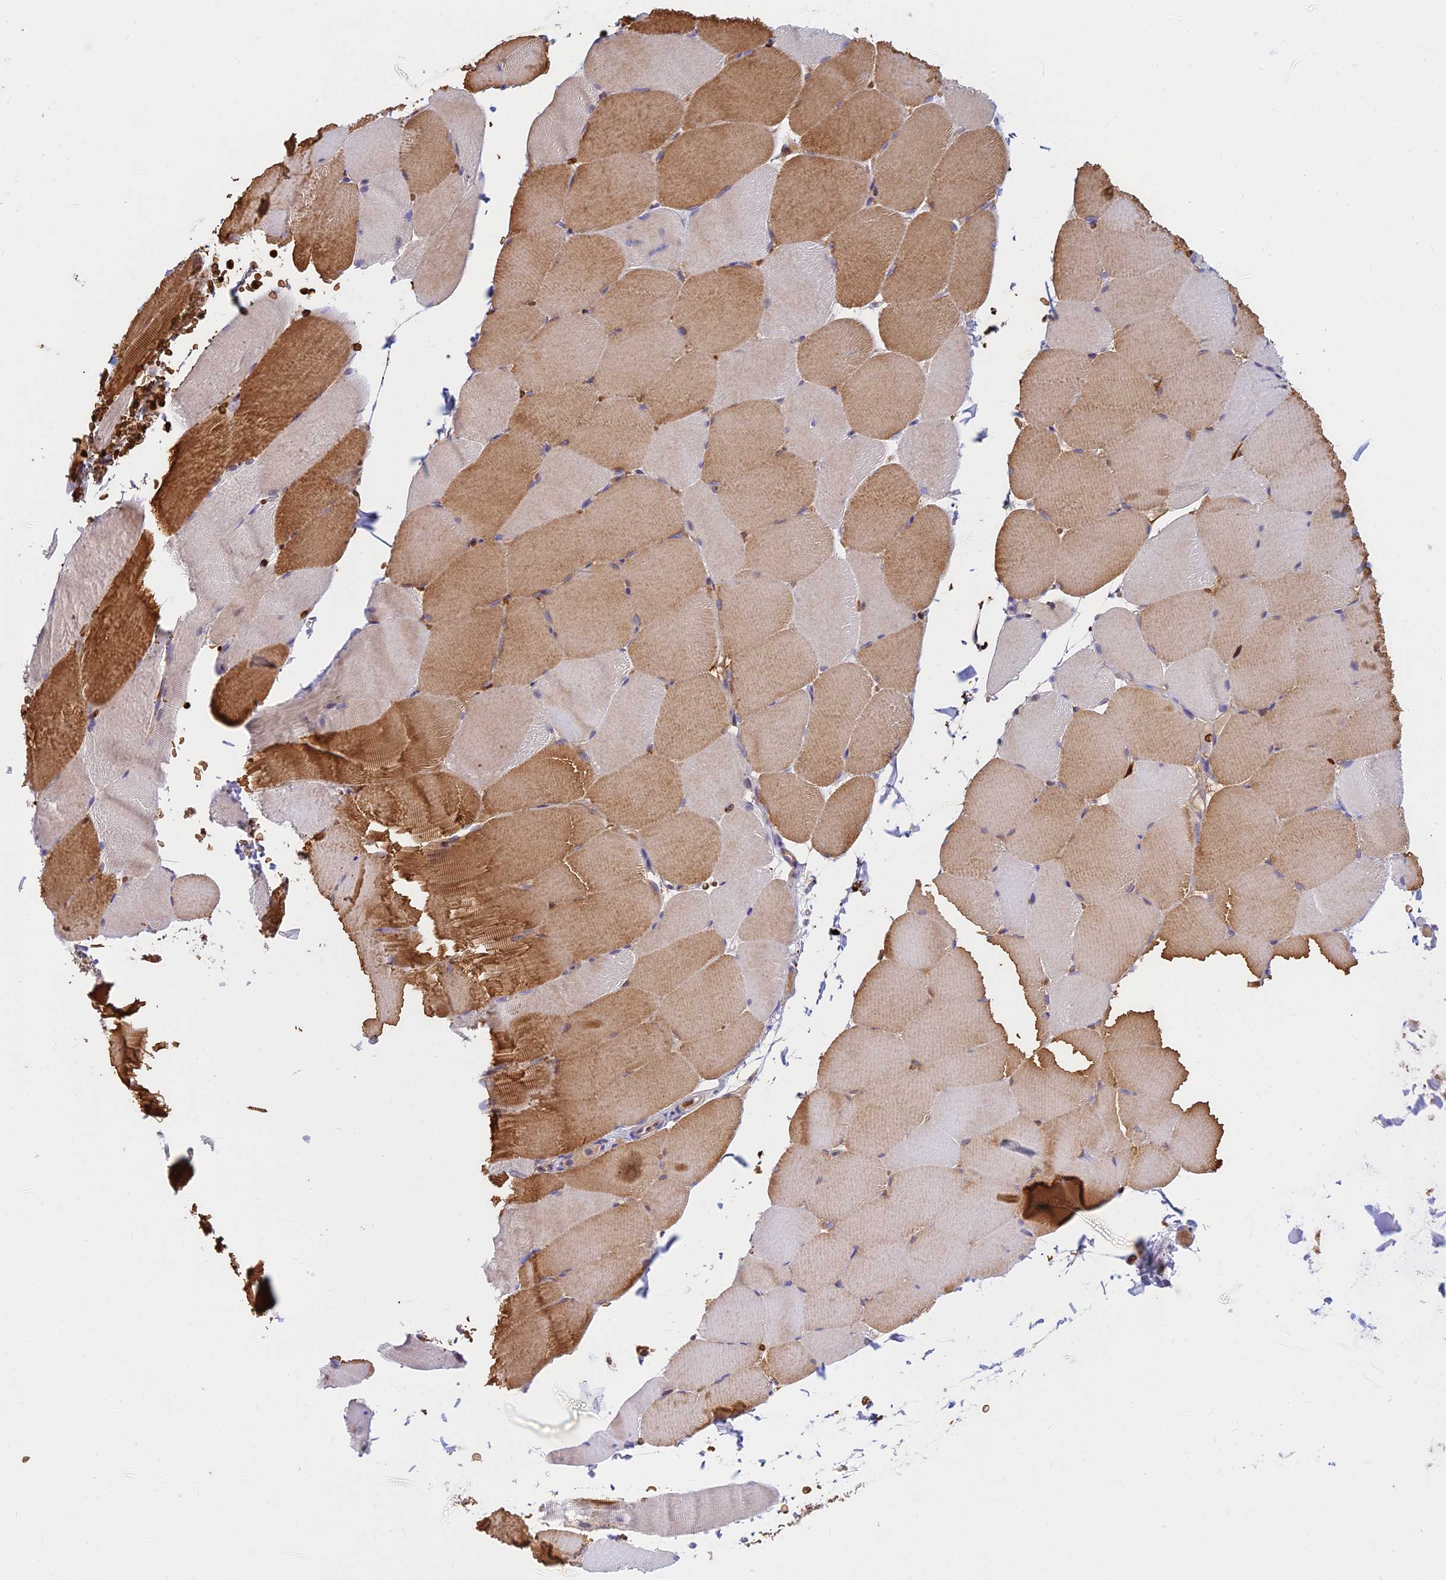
{"staining": {"intensity": "moderate", "quantity": "25%-75%", "location": "cytoplasmic/membranous"}, "tissue": "skeletal muscle", "cell_type": "Myocytes", "image_type": "normal", "snomed": [{"axis": "morphology", "description": "Normal tissue, NOS"}, {"axis": "topography", "description": "Skeletal muscle"}, {"axis": "topography", "description": "Parathyroid gland"}], "caption": "Immunohistochemical staining of normal skeletal muscle reveals moderate cytoplasmic/membranous protein staining in about 25%-75% of myocytes. Ihc stains the protein of interest in brown and the nuclei are stained blue.", "gene": "UFSP2", "patient": {"sex": "female", "age": 37}}